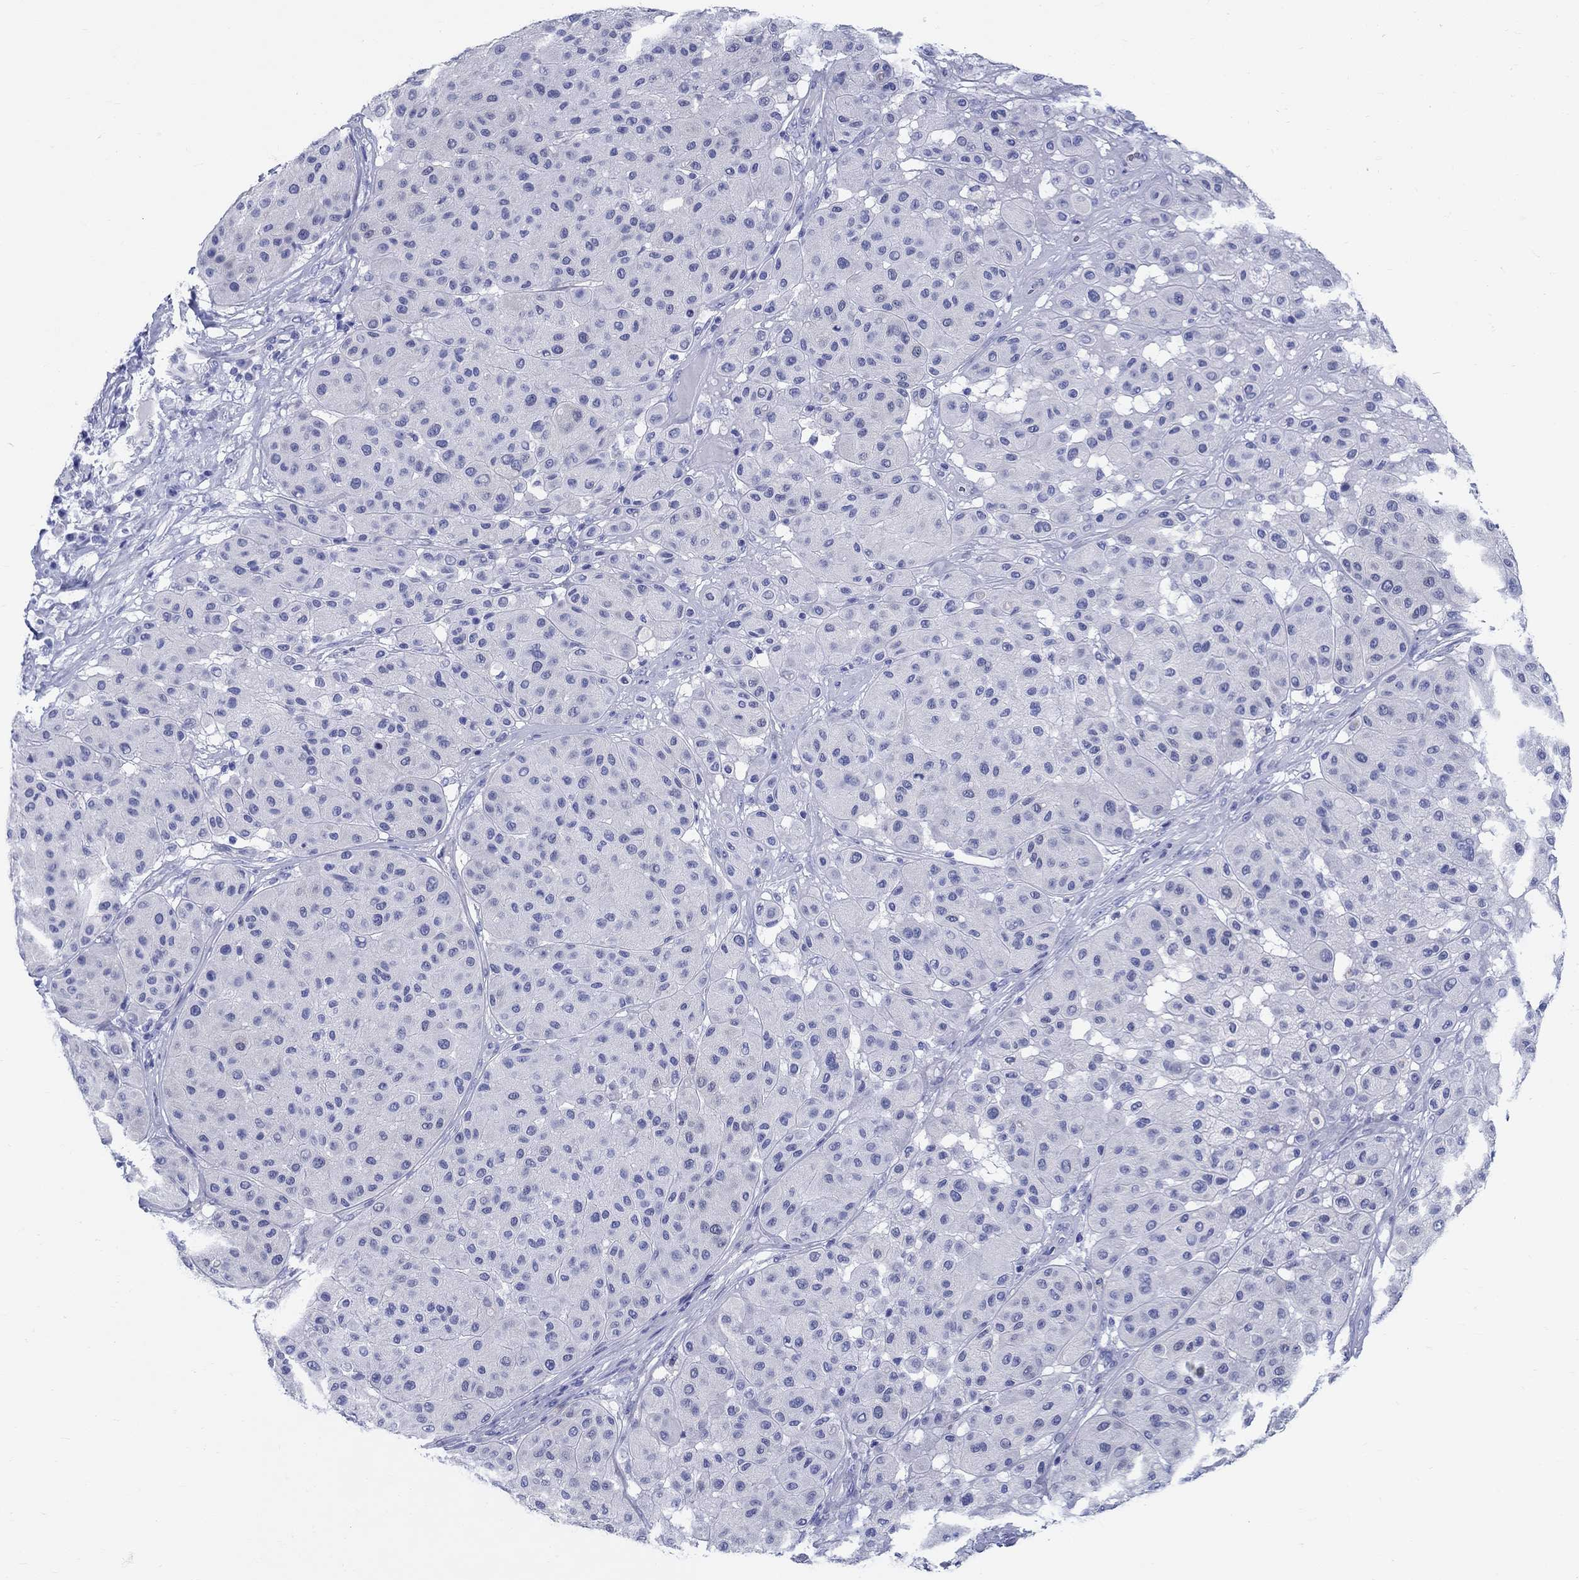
{"staining": {"intensity": "negative", "quantity": "none", "location": "none"}, "tissue": "melanoma", "cell_type": "Tumor cells", "image_type": "cancer", "snomed": [{"axis": "morphology", "description": "Malignant melanoma, Metastatic site"}, {"axis": "topography", "description": "Smooth muscle"}], "caption": "Tumor cells are negative for brown protein staining in malignant melanoma (metastatic site).", "gene": "CRYGS", "patient": {"sex": "male", "age": 41}}